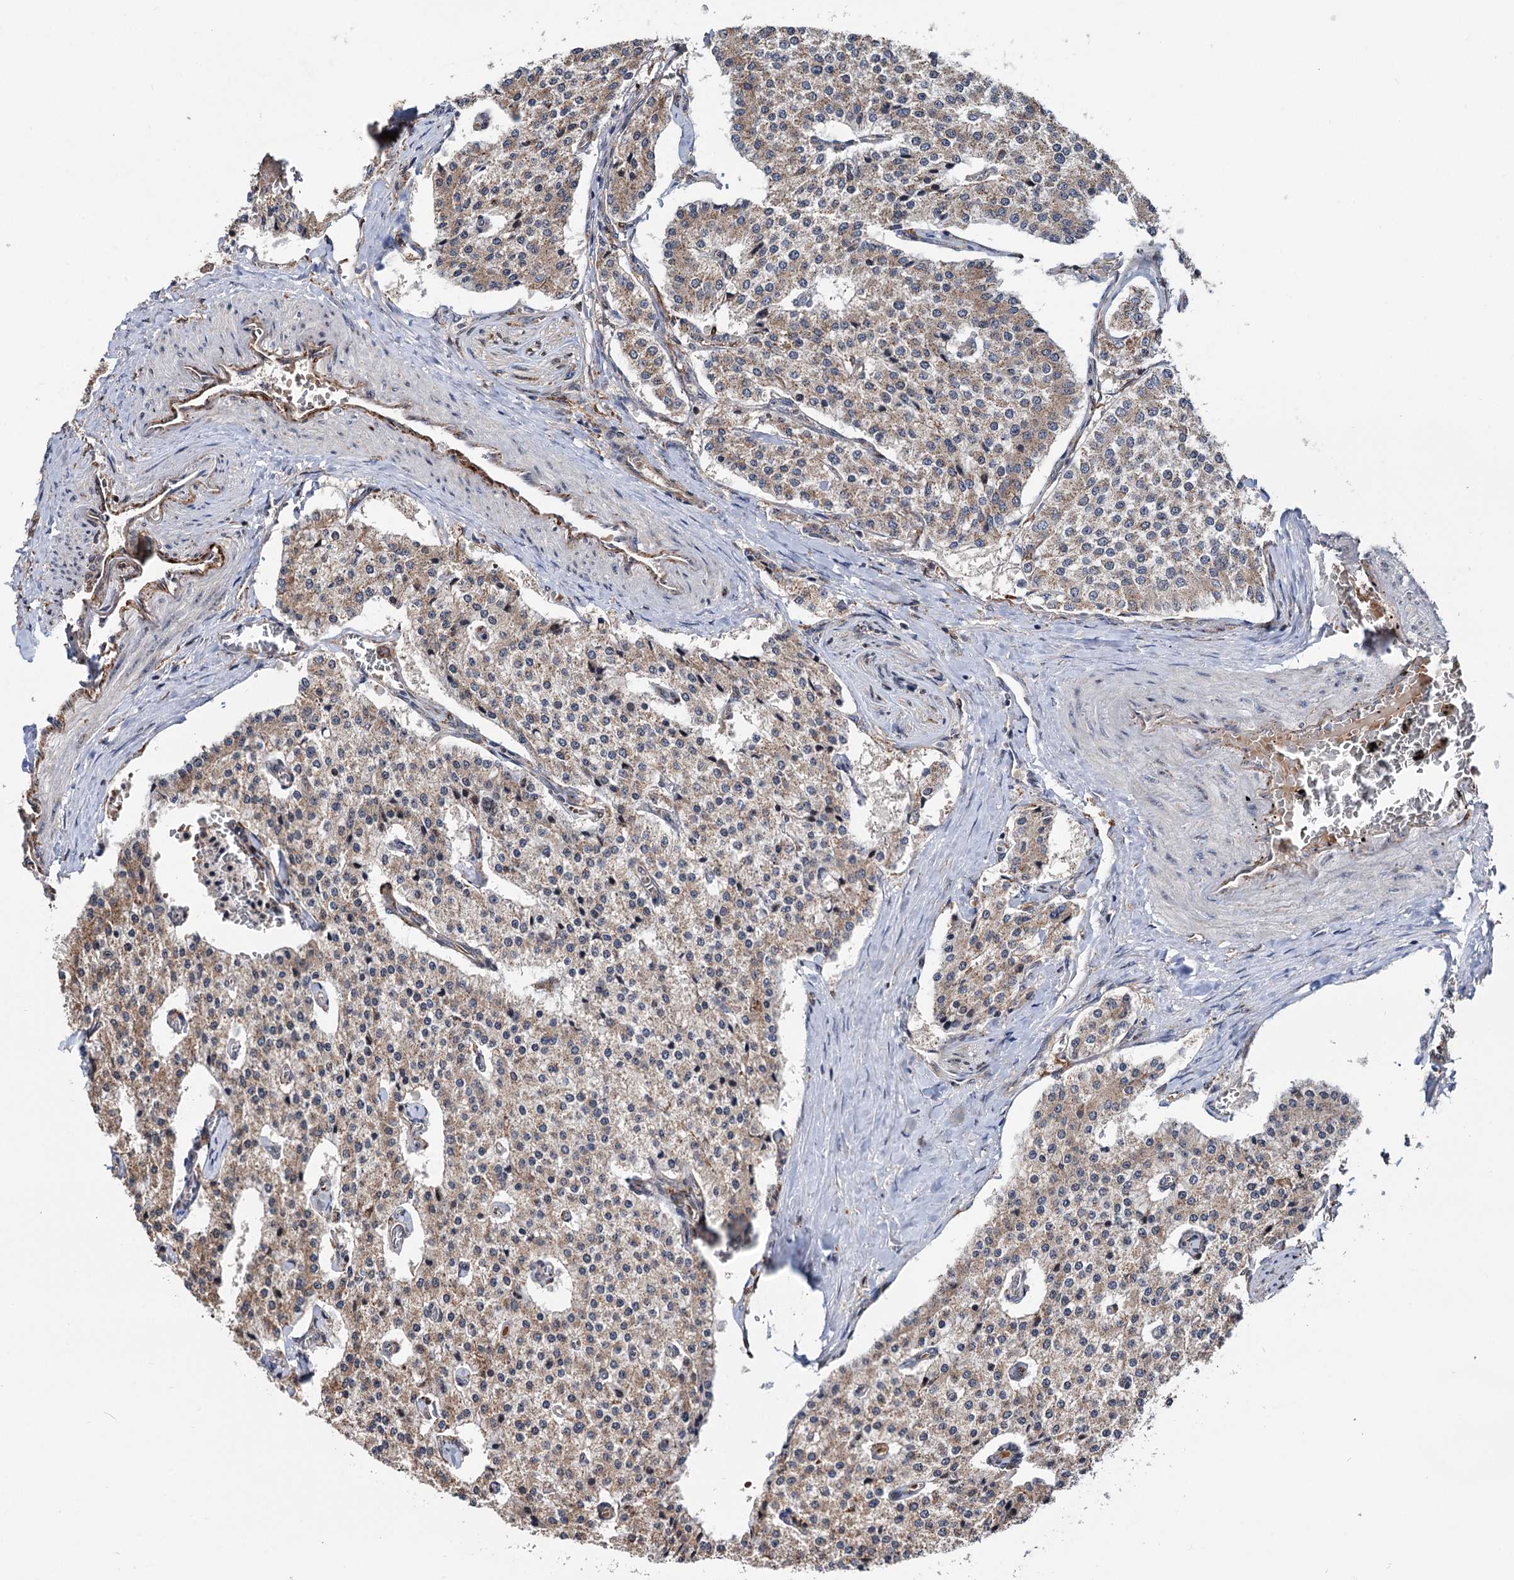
{"staining": {"intensity": "moderate", "quantity": ">75%", "location": "cytoplasmic/membranous"}, "tissue": "carcinoid", "cell_type": "Tumor cells", "image_type": "cancer", "snomed": [{"axis": "morphology", "description": "Carcinoid, malignant, NOS"}, {"axis": "topography", "description": "Colon"}], "caption": "Human malignant carcinoid stained for a protein (brown) demonstrates moderate cytoplasmic/membranous positive positivity in approximately >75% of tumor cells.", "gene": "RNF111", "patient": {"sex": "female", "age": 52}}